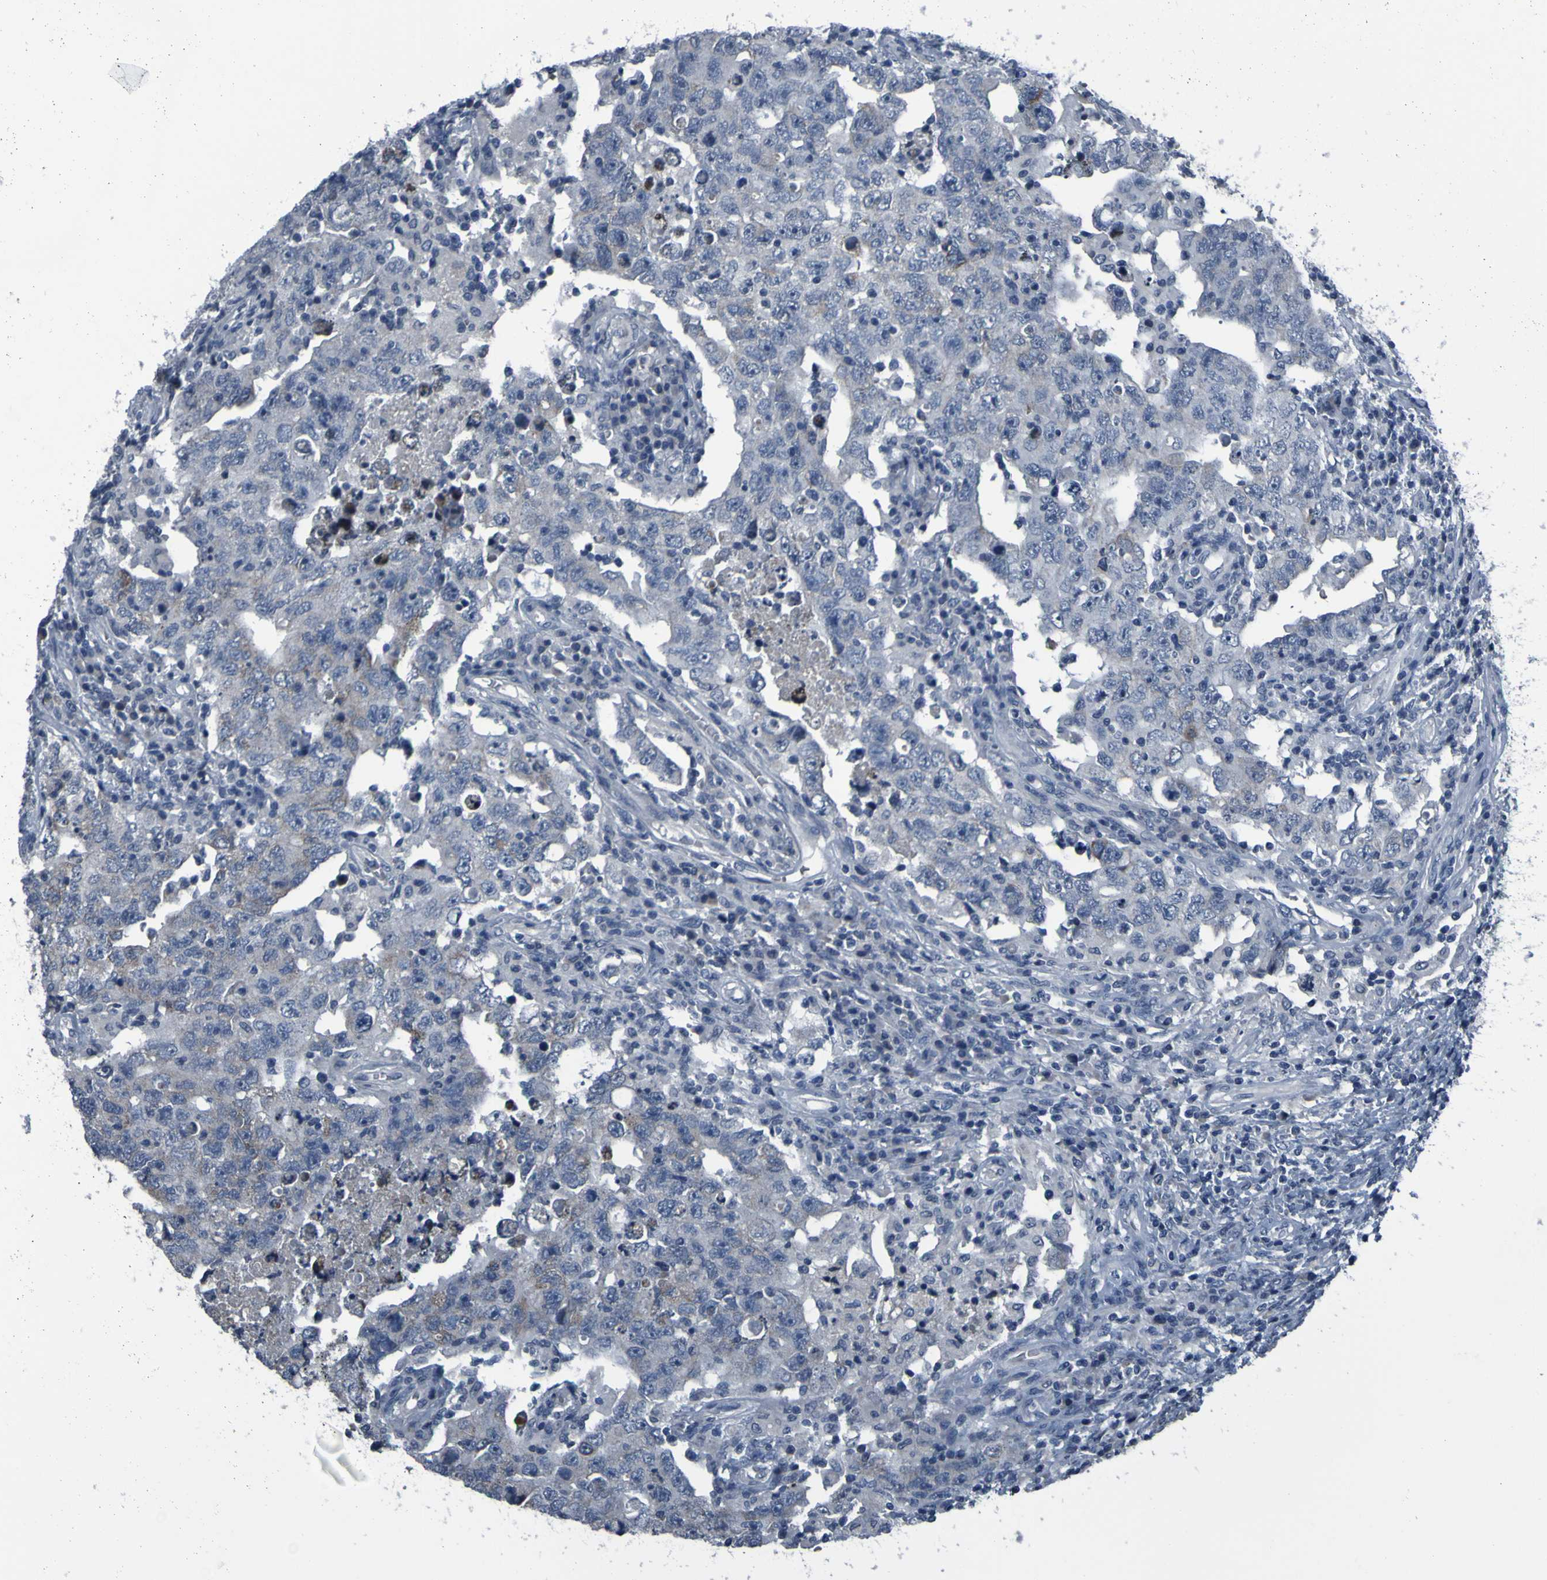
{"staining": {"intensity": "weak", "quantity": "25%-75%", "location": "cytoplasmic/membranous"}, "tissue": "testis cancer", "cell_type": "Tumor cells", "image_type": "cancer", "snomed": [{"axis": "morphology", "description": "Carcinoma, Embryonal, NOS"}, {"axis": "topography", "description": "Testis"}], "caption": "Immunohistochemical staining of human testis embryonal carcinoma shows low levels of weak cytoplasmic/membranous staining in approximately 25%-75% of tumor cells. (IHC, brightfield microscopy, high magnification).", "gene": "OSTM1", "patient": {"sex": "male", "age": 26}}